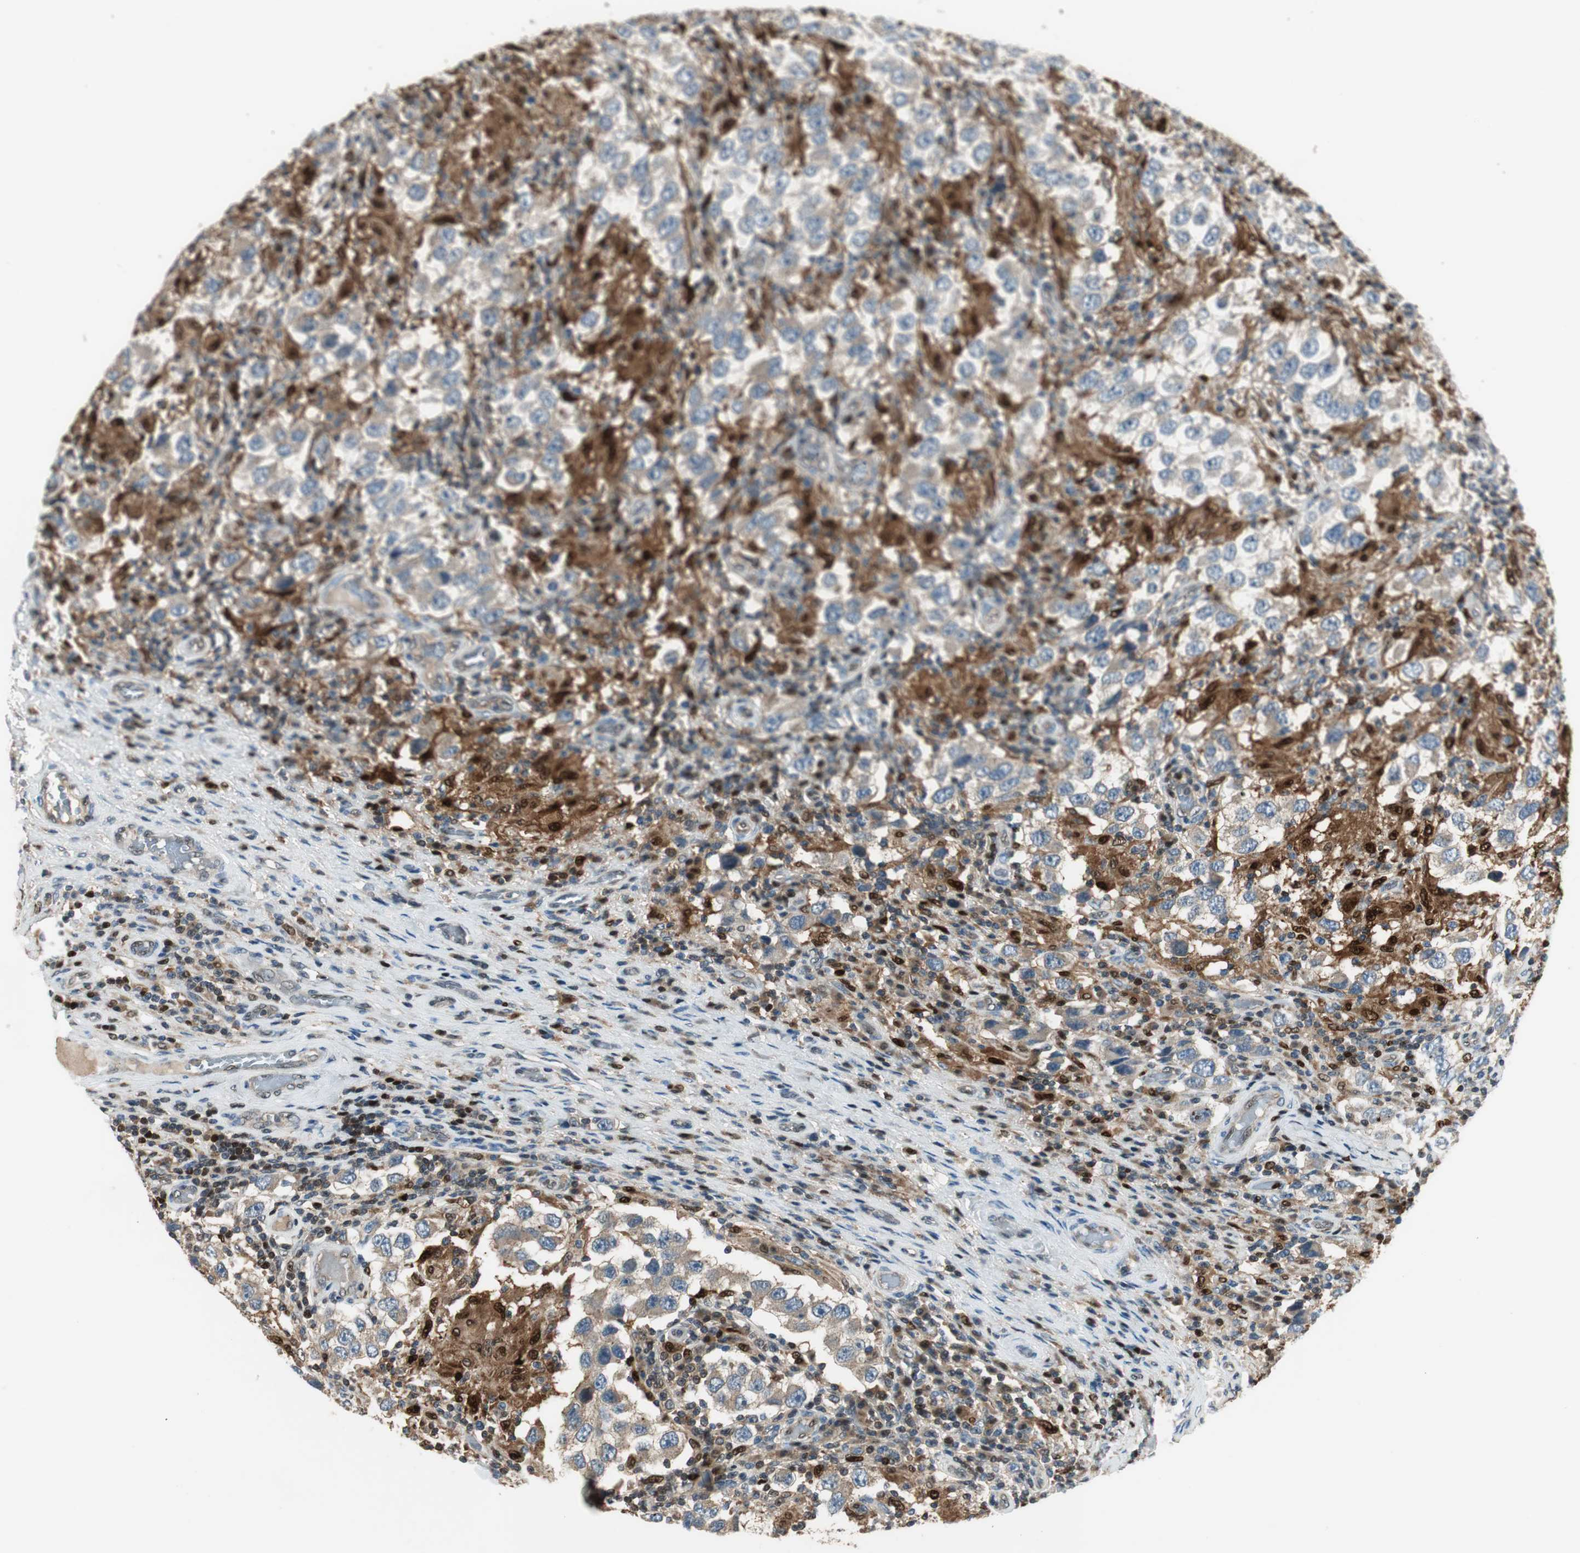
{"staining": {"intensity": "negative", "quantity": "none", "location": "none"}, "tissue": "testis cancer", "cell_type": "Tumor cells", "image_type": "cancer", "snomed": [{"axis": "morphology", "description": "Carcinoma, Embryonal, NOS"}, {"axis": "topography", "description": "Testis"}], "caption": "Immunohistochemistry of human embryonal carcinoma (testis) exhibits no staining in tumor cells. (DAB immunohistochemistry, high magnification).", "gene": "LTA4H", "patient": {"sex": "male", "age": 21}}